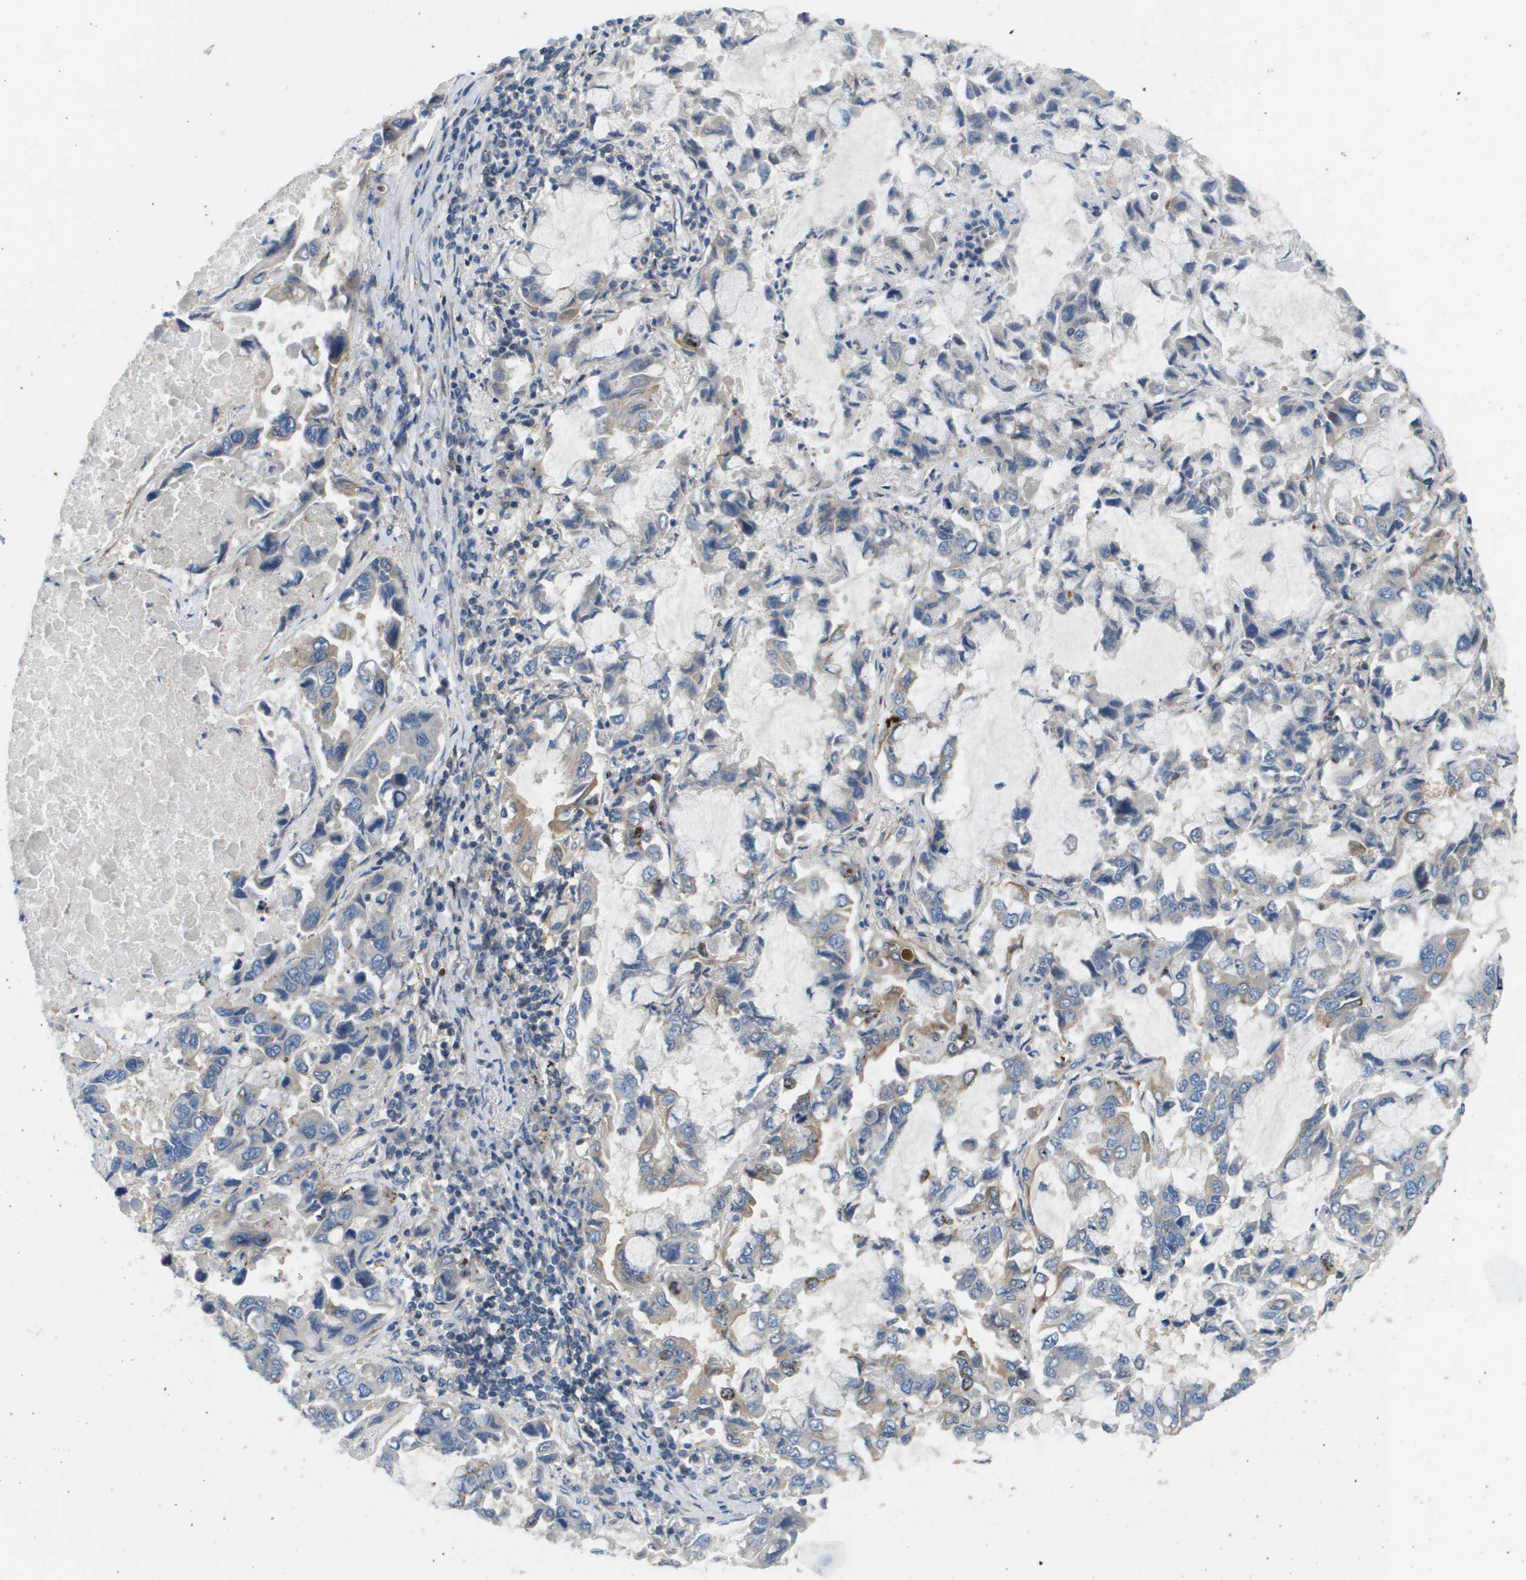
{"staining": {"intensity": "weak", "quantity": "<25%", "location": "cytoplasmic/membranous"}, "tissue": "lung cancer", "cell_type": "Tumor cells", "image_type": "cancer", "snomed": [{"axis": "morphology", "description": "Adenocarcinoma, NOS"}, {"axis": "topography", "description": "Lung"}], "caption": "Tumor cells are negative for brown protein staining in lung adenocarcinoma.", "gene": "KRT23", "patient": {"sex": "male", "age": 64}}